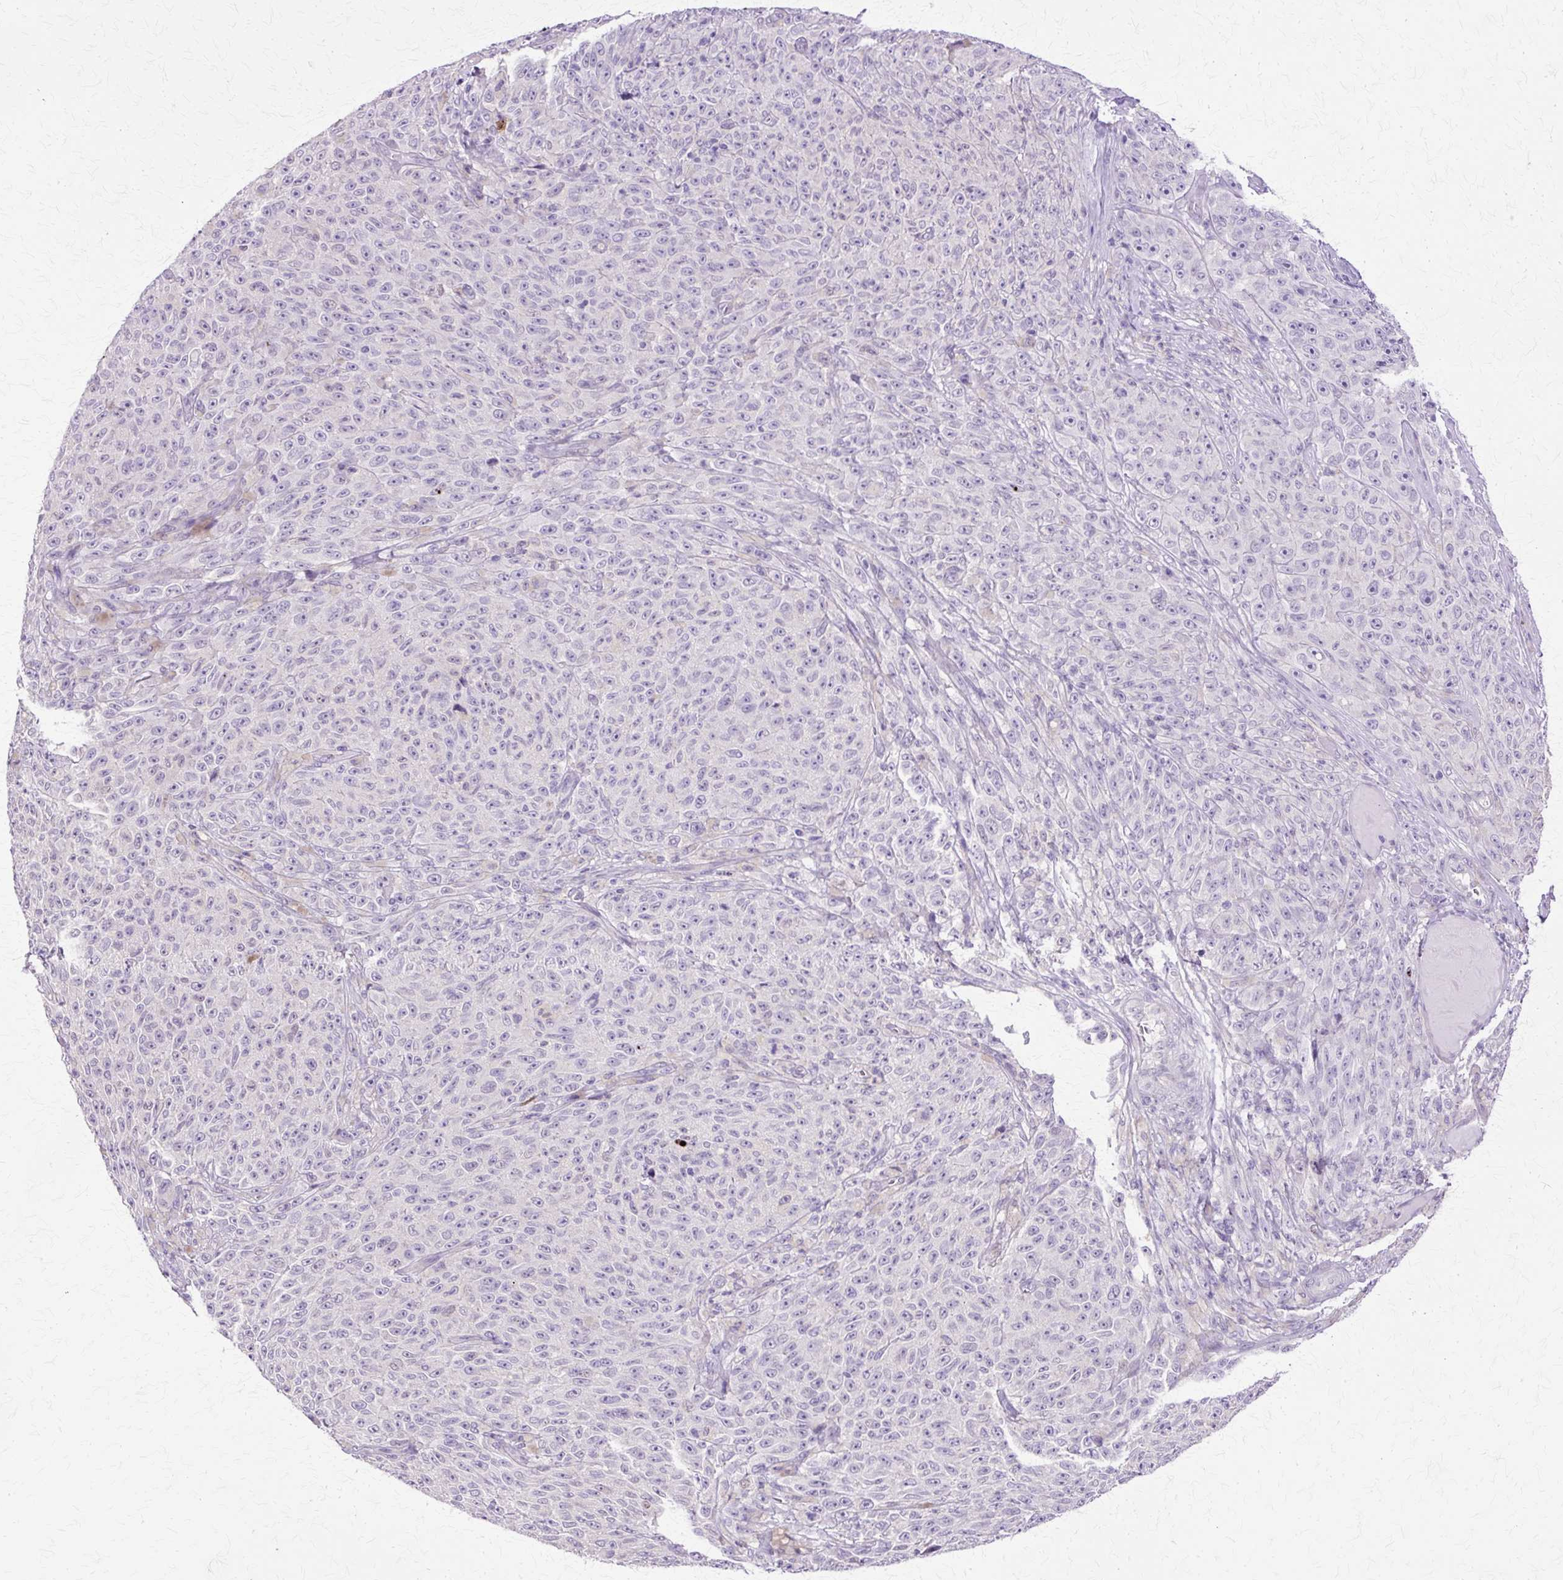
{"staining": {"intensity": "negative", "quantity": "none", "location": "none"}, "tissue": "melanoma", "cell_type": "Tumor cells", "image_type": "cancer", "snomed": [{"axis": "morphology", "description": "Malignant melanoma, NOS"}, {"axis": "topography", "description": "Skin"}], "caption": "A micrograph of human malignant melanoma is negative for staining in tumor cells. (Brightfield microscopy of DAB (3,3'-diaminobenzidine) immunohistochemistry at high magnification).", "gene": "HSPA8", "patient": {"sex": "female", "age": 82}}